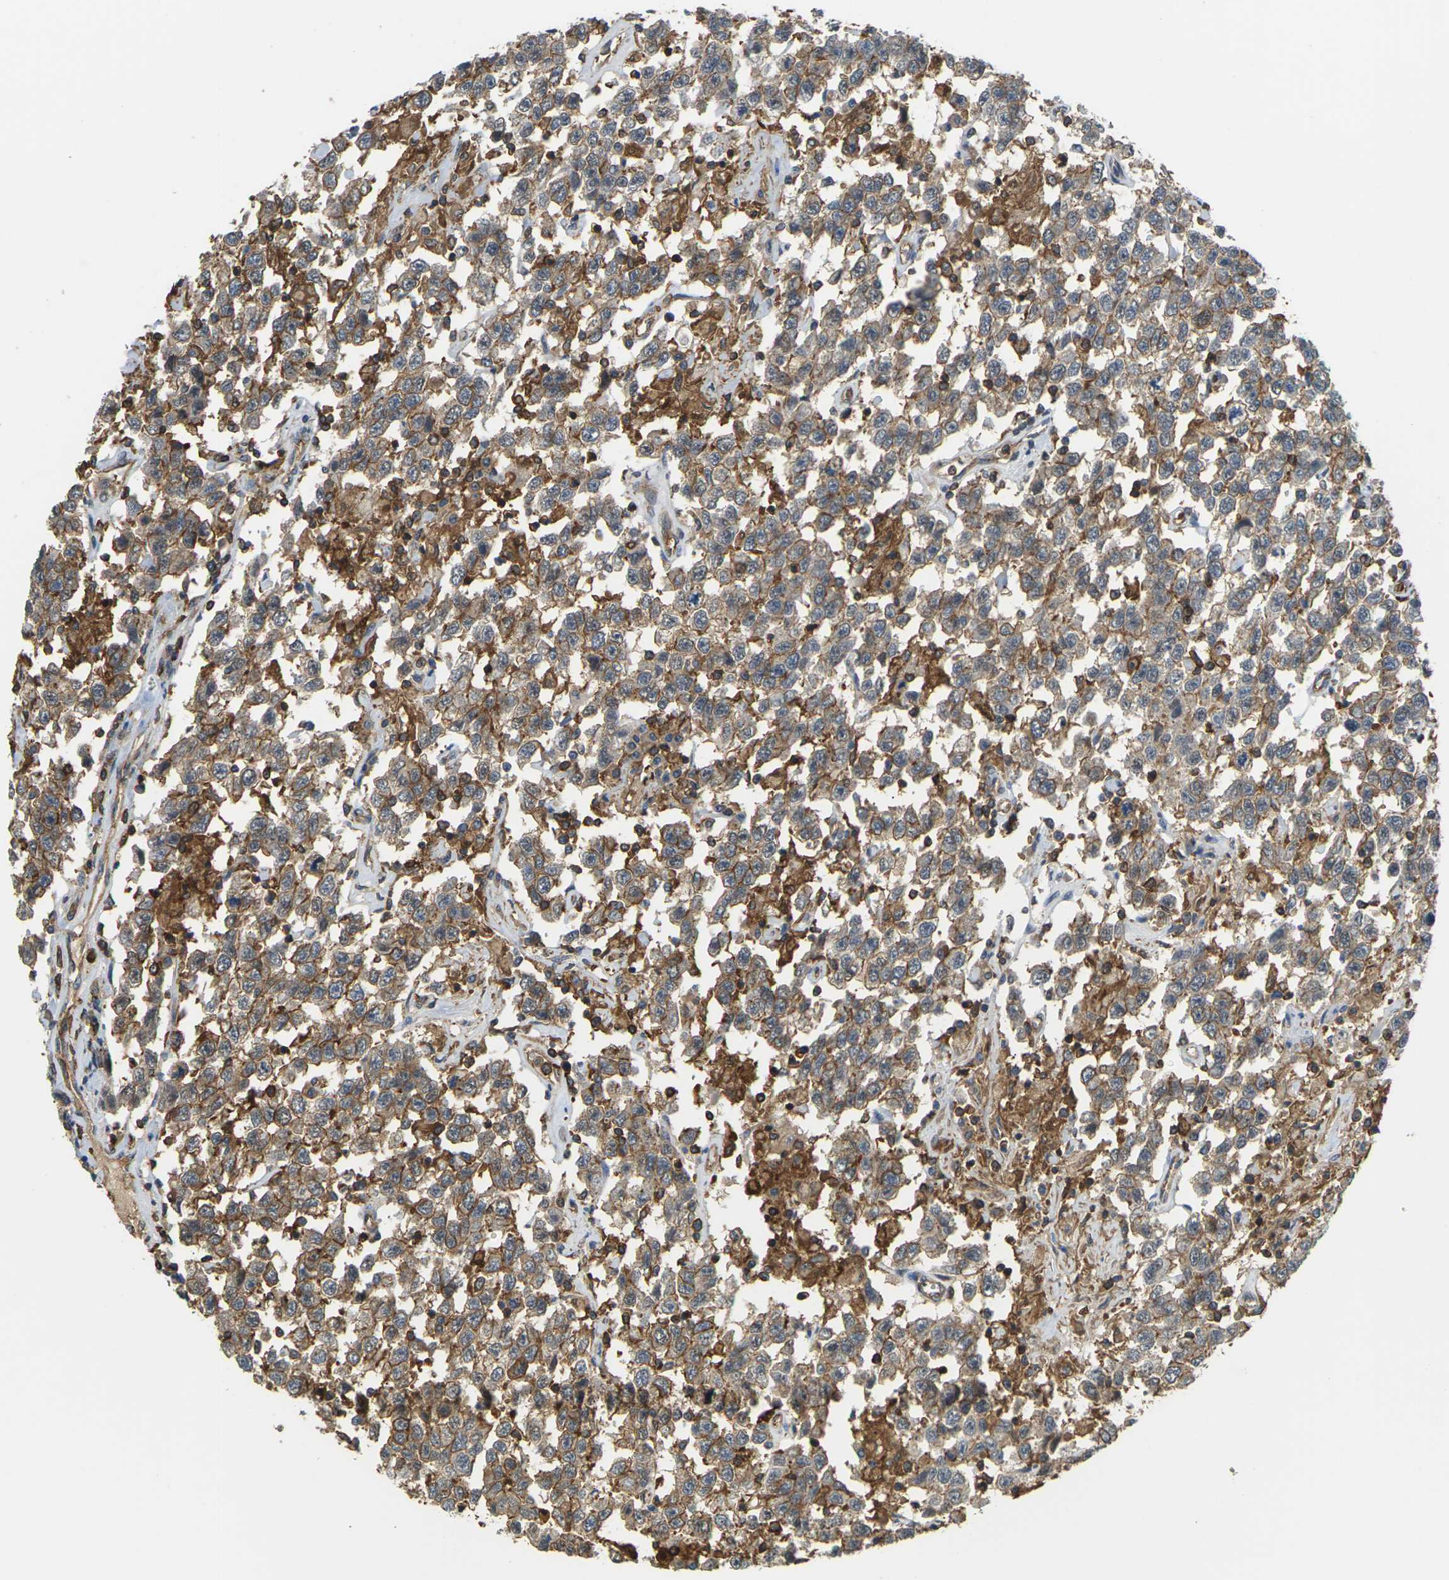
{"staining": {"intensity": "moderate", "quantity": "25%-75%", "location": "cytoplasmic/membranous"}, "tissue": "testis cancer", "cell_type": "Tumor cells", "image_type": "cancer", "snomed": [{"axis": "morphology", "description": "Seminoma, NOS"}, {"axis": "topography", "description": "Testis"}], "caption": "Testis seminoma stained for a protein demonstrates moderate cytoplasmic/membranous positivity in tumor cells.", "gene": "IQGAP1", "patient": {"sex": "male", "age": 41}}